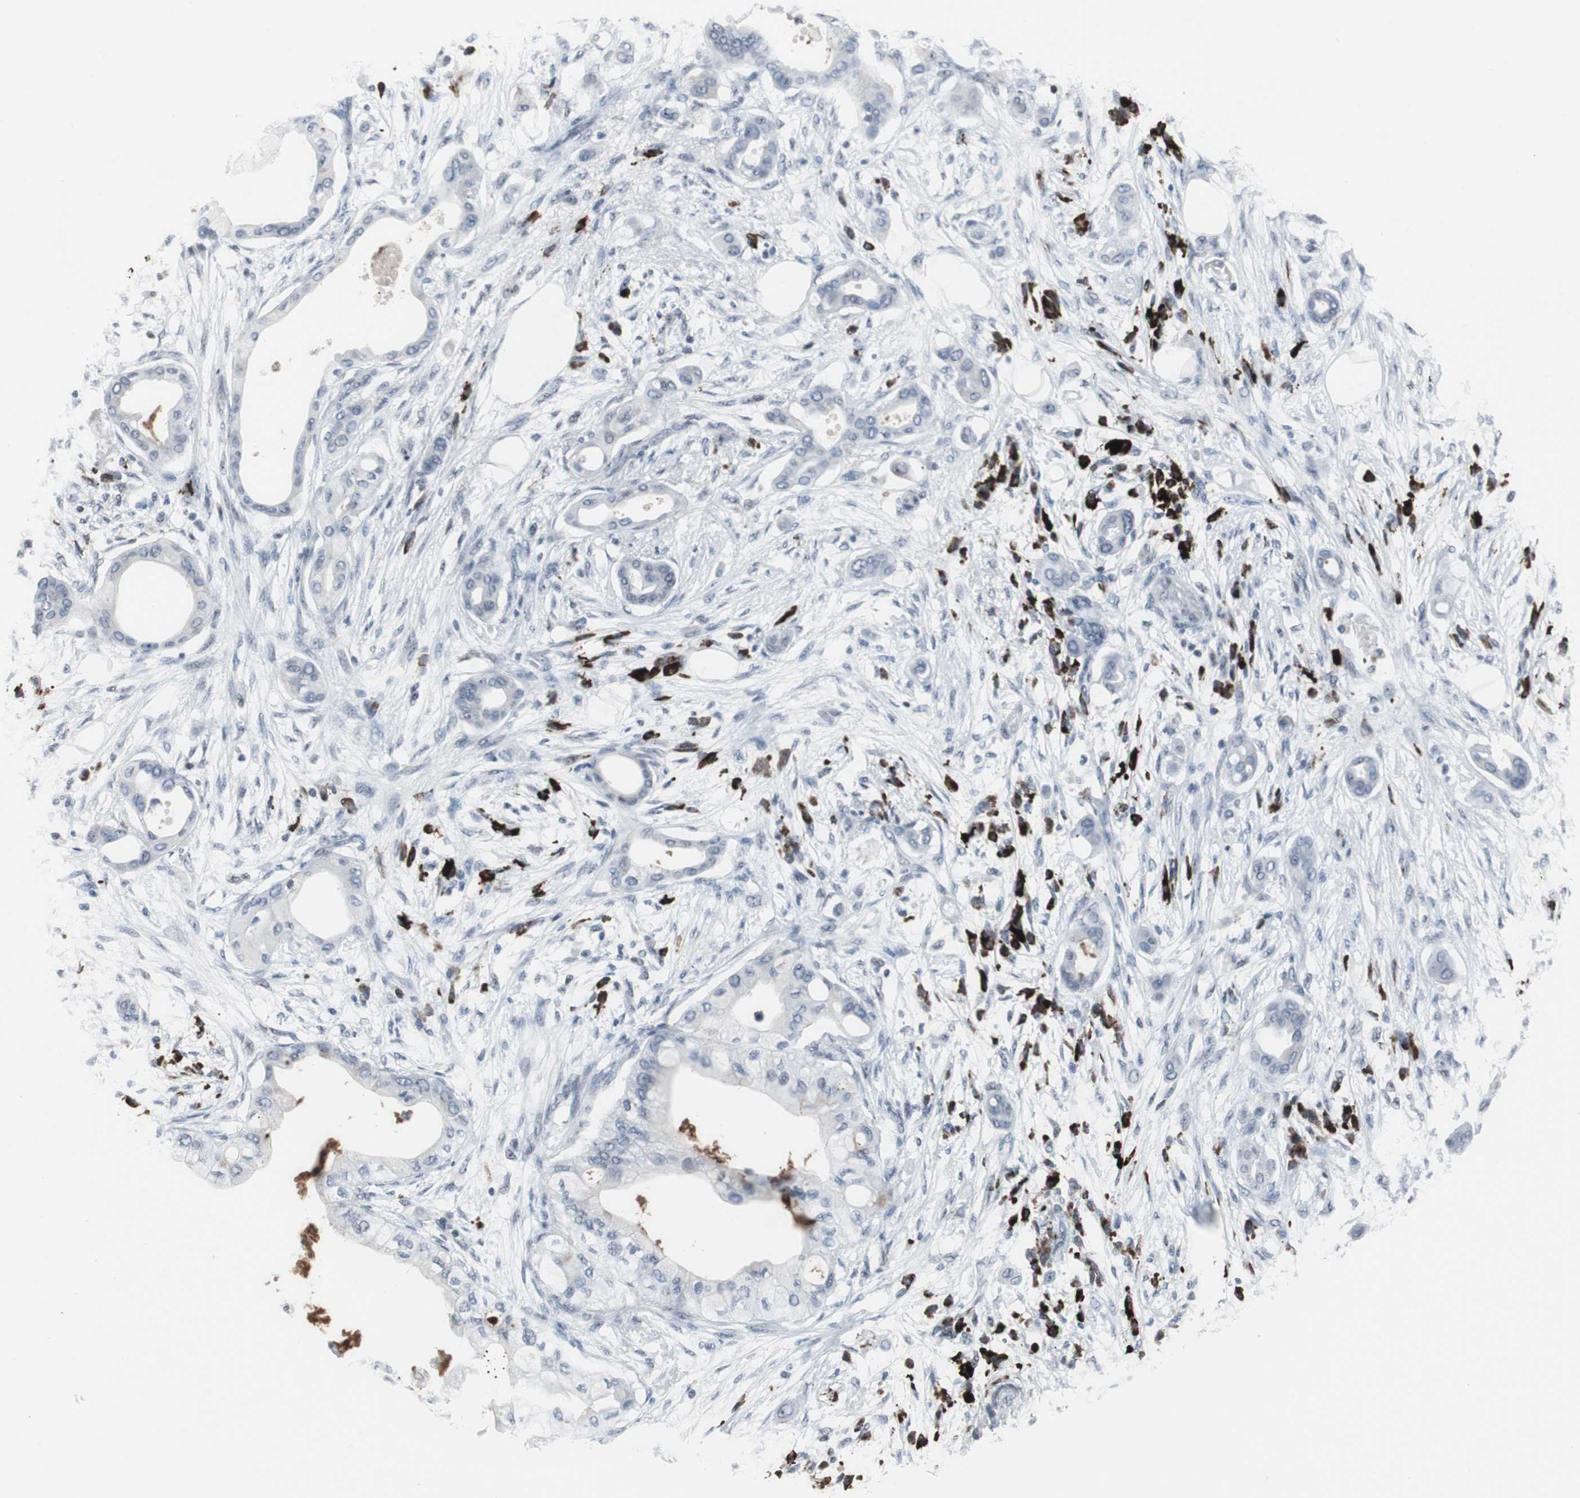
{"staining": {"intensity": "negative", "quantity": "none", "location": "none"}, "tissue": "pancreatic cancer", "cell_type": "Tumor cells", "image_type": "cancer", "snomed": [{"axis": "morphology", "description": "Adenocarcinoma, NOS"}, {"axis": "morphology", "description": "Adenocarcinoma, metastatic, NOS"}, {"axis": "topography", "description": "Lymph node"}, {"axis": "topography", "description": "Pancreas"}, {"axis": "topography", "description": "Duodenum"}], "caption": "This is a micrograph of immunohistochemistry staining of pancreatic adenocarcinoma, which shows no positivity in tumor cells.", "gene": "DOK1", "patient": {"sex": "female", "age": 64}}